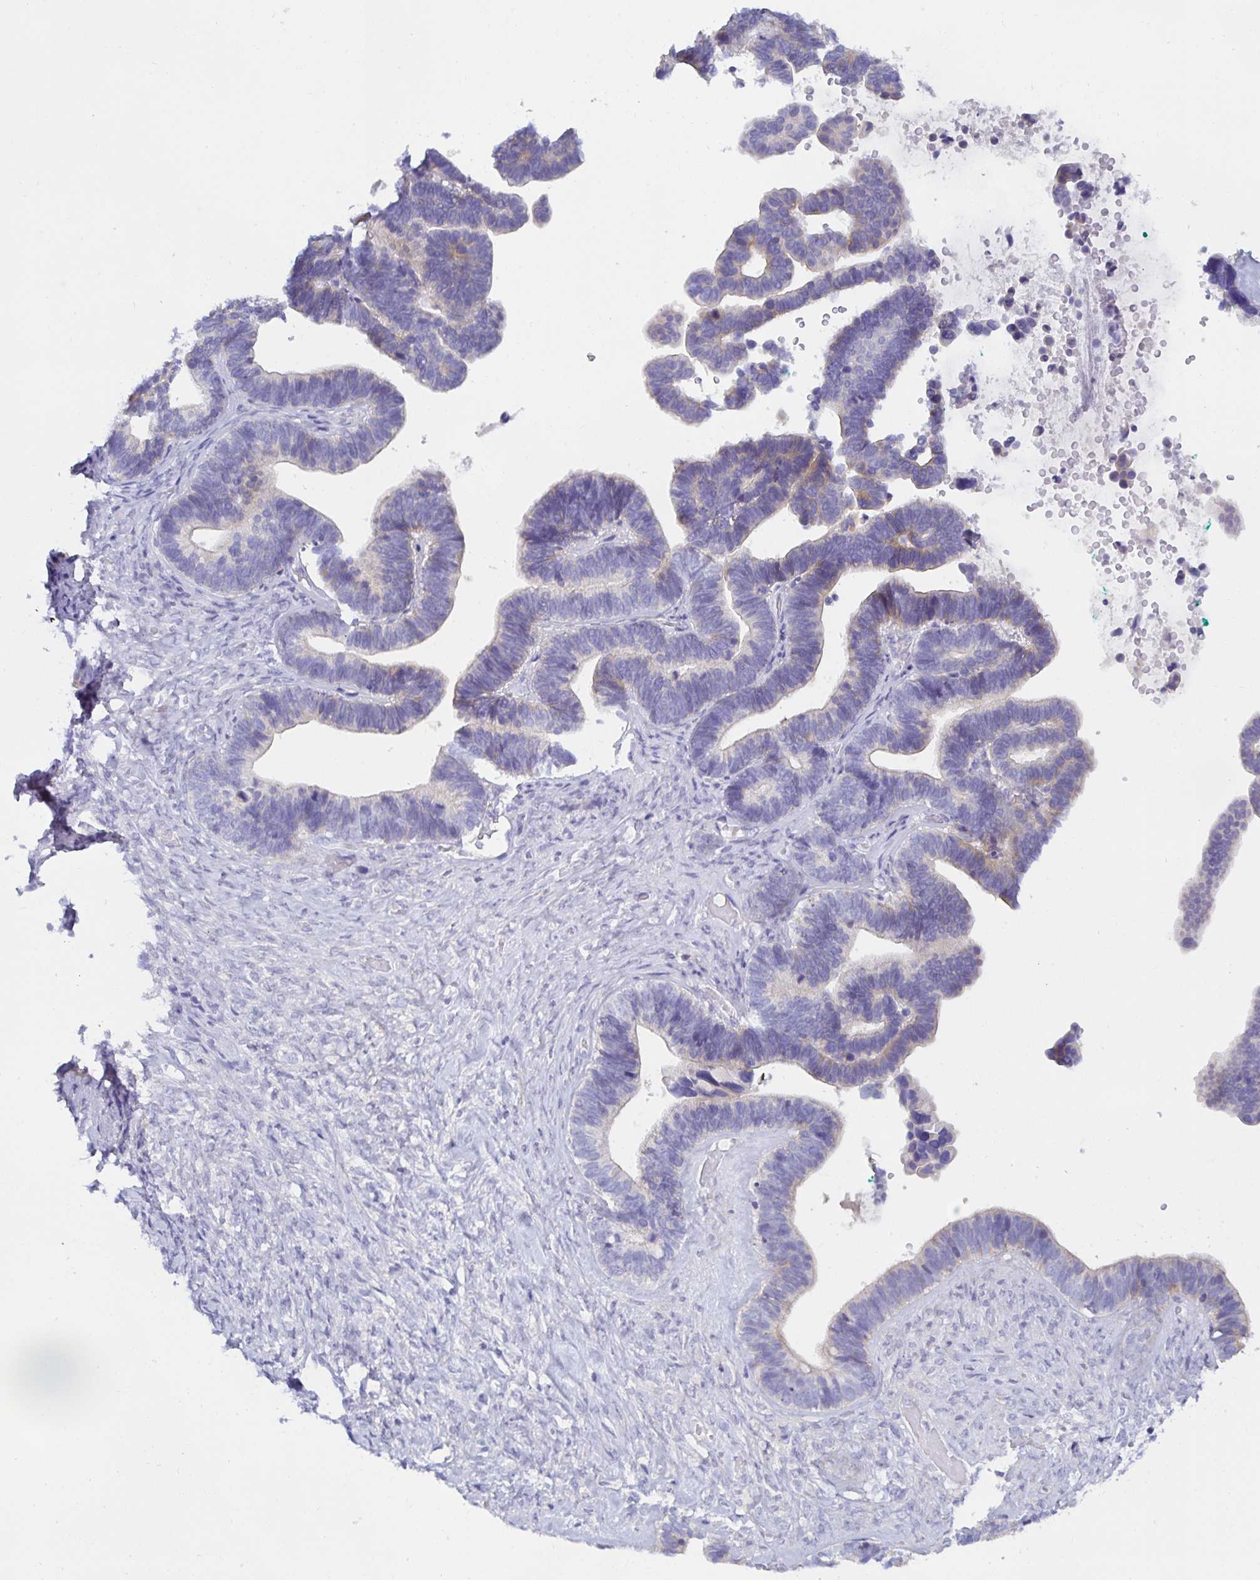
{"staining": {"intensity": "weak", "quantity": "<25%", "location": "cytoplasmic/membranous"}, "tissue": "ovarian cancer", "cell_type": "Tumor cells", "image_type": "cancer", "snomed": [{"axis": "morphology", "description": "Cystadenocarcinoma, serous, NOS"}, {"axis": "topography", "description": "Ovary"}], "caption": "Immunohistochemistry image of ovarian serous cystadenocarcinoma stained for a protein (brown), which reveals no expression in tumor cells.", "gene": "METTL22", "patient": {"sex": "female", "age": 56}}